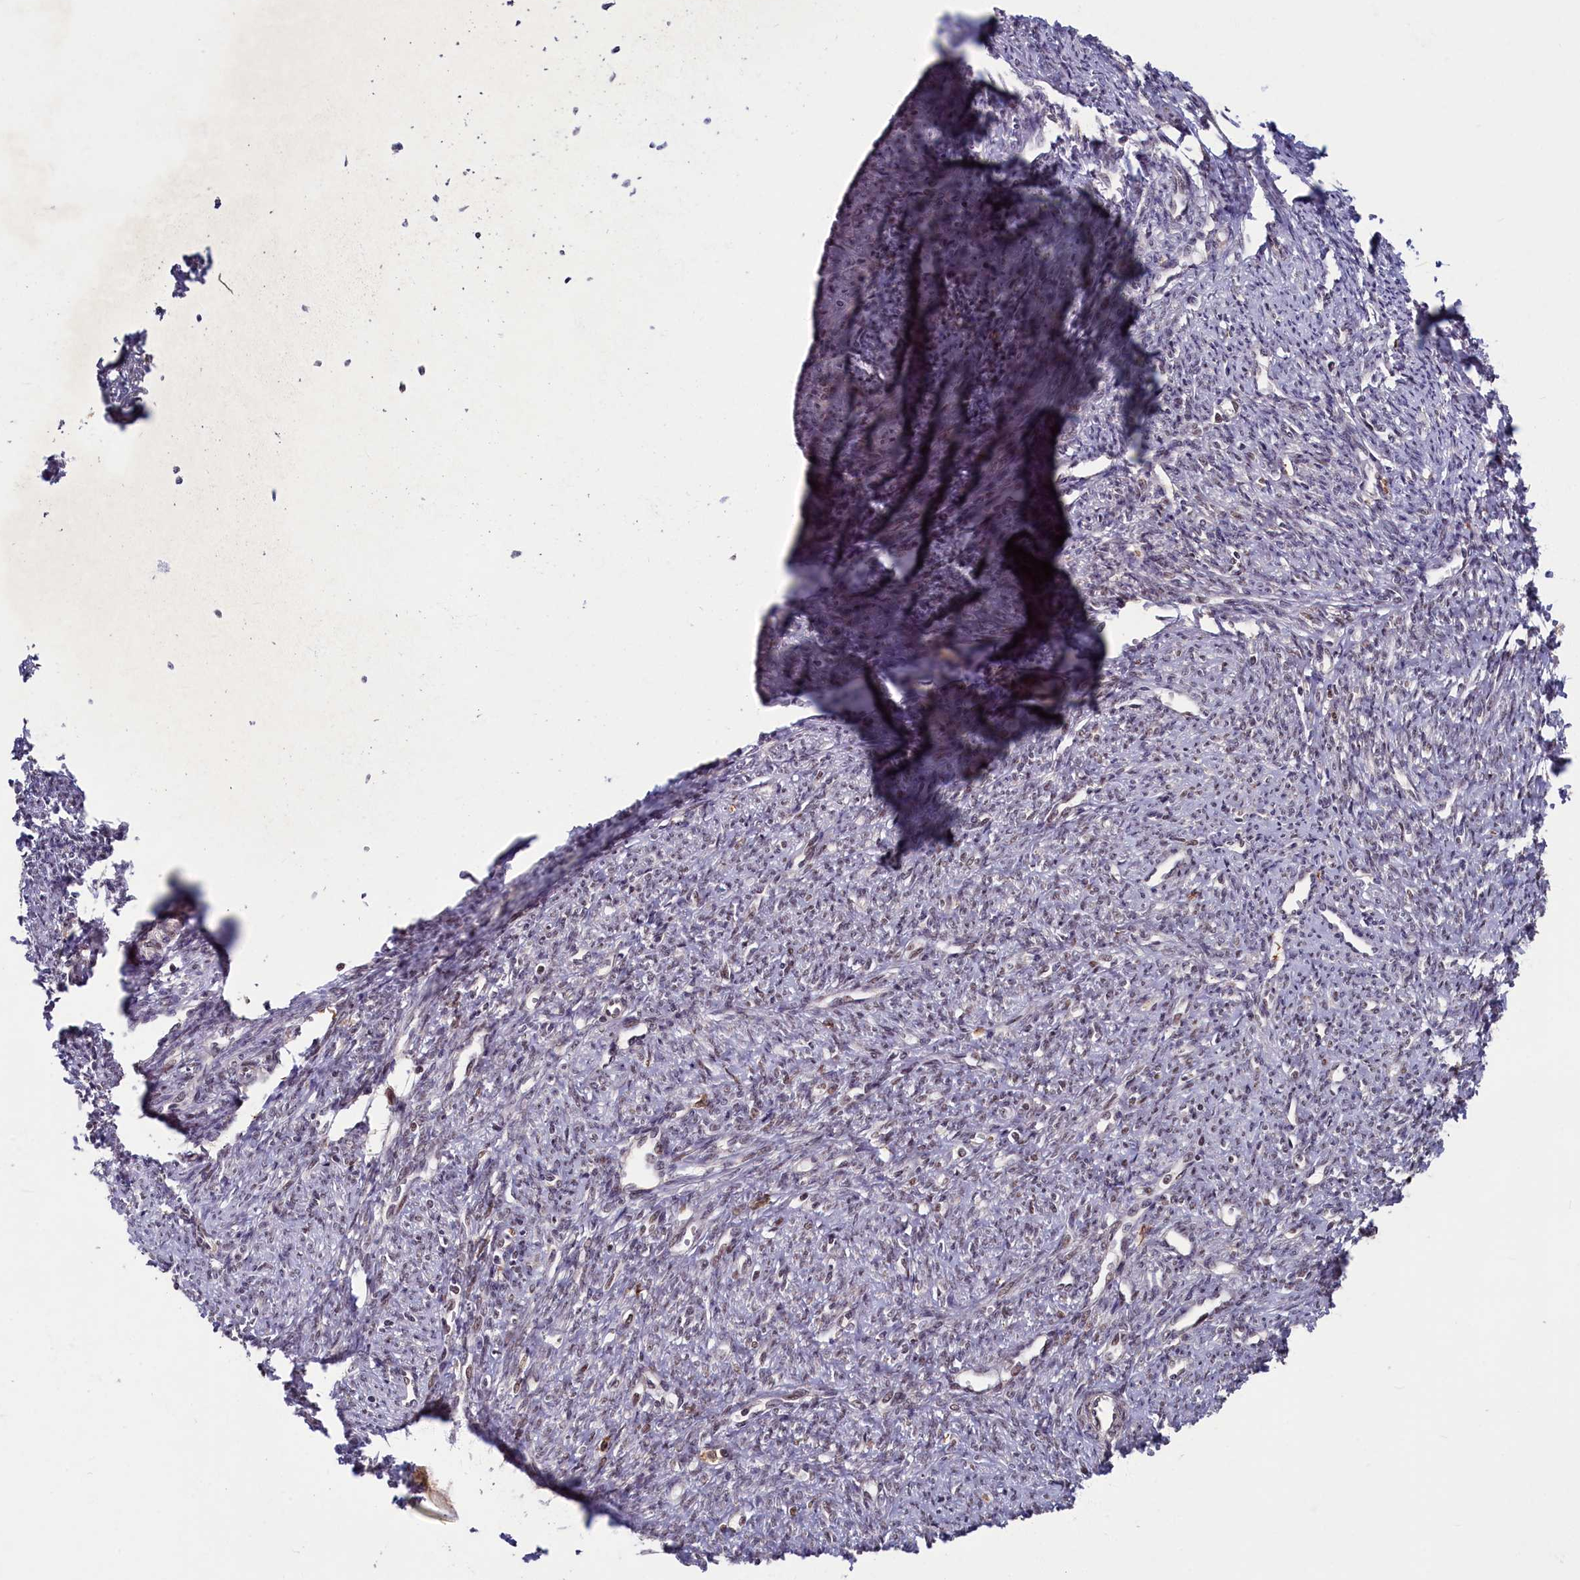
{"staining": {"intensity": "moderate", "quantity": "25%-75%", "location": "cytoplasmic/membranous,nuclear"}, "tissue": "smooth muscle", "cell_type": "Smooth muscle cells", "image_type": "normal", "snomed": [{"axis": "morphology", "description": "Normal tissue, NOS"}, {"axis": "topography", "description": "Smooth muscle"}, {"axis": "topography", "description": "Uterus"}], "caption": "Immunohistochemical staining of benign smooth muscle exhibits 25%-75% levels of moderate cytoplasmic/membranous,nuclear protein positivity in about 25%-75% of smooth muscle cells. (IHC, brightfield microscopy, high magnification).", "gene": "BRCA1", "patient": {"sex": "female", "age": 59}}